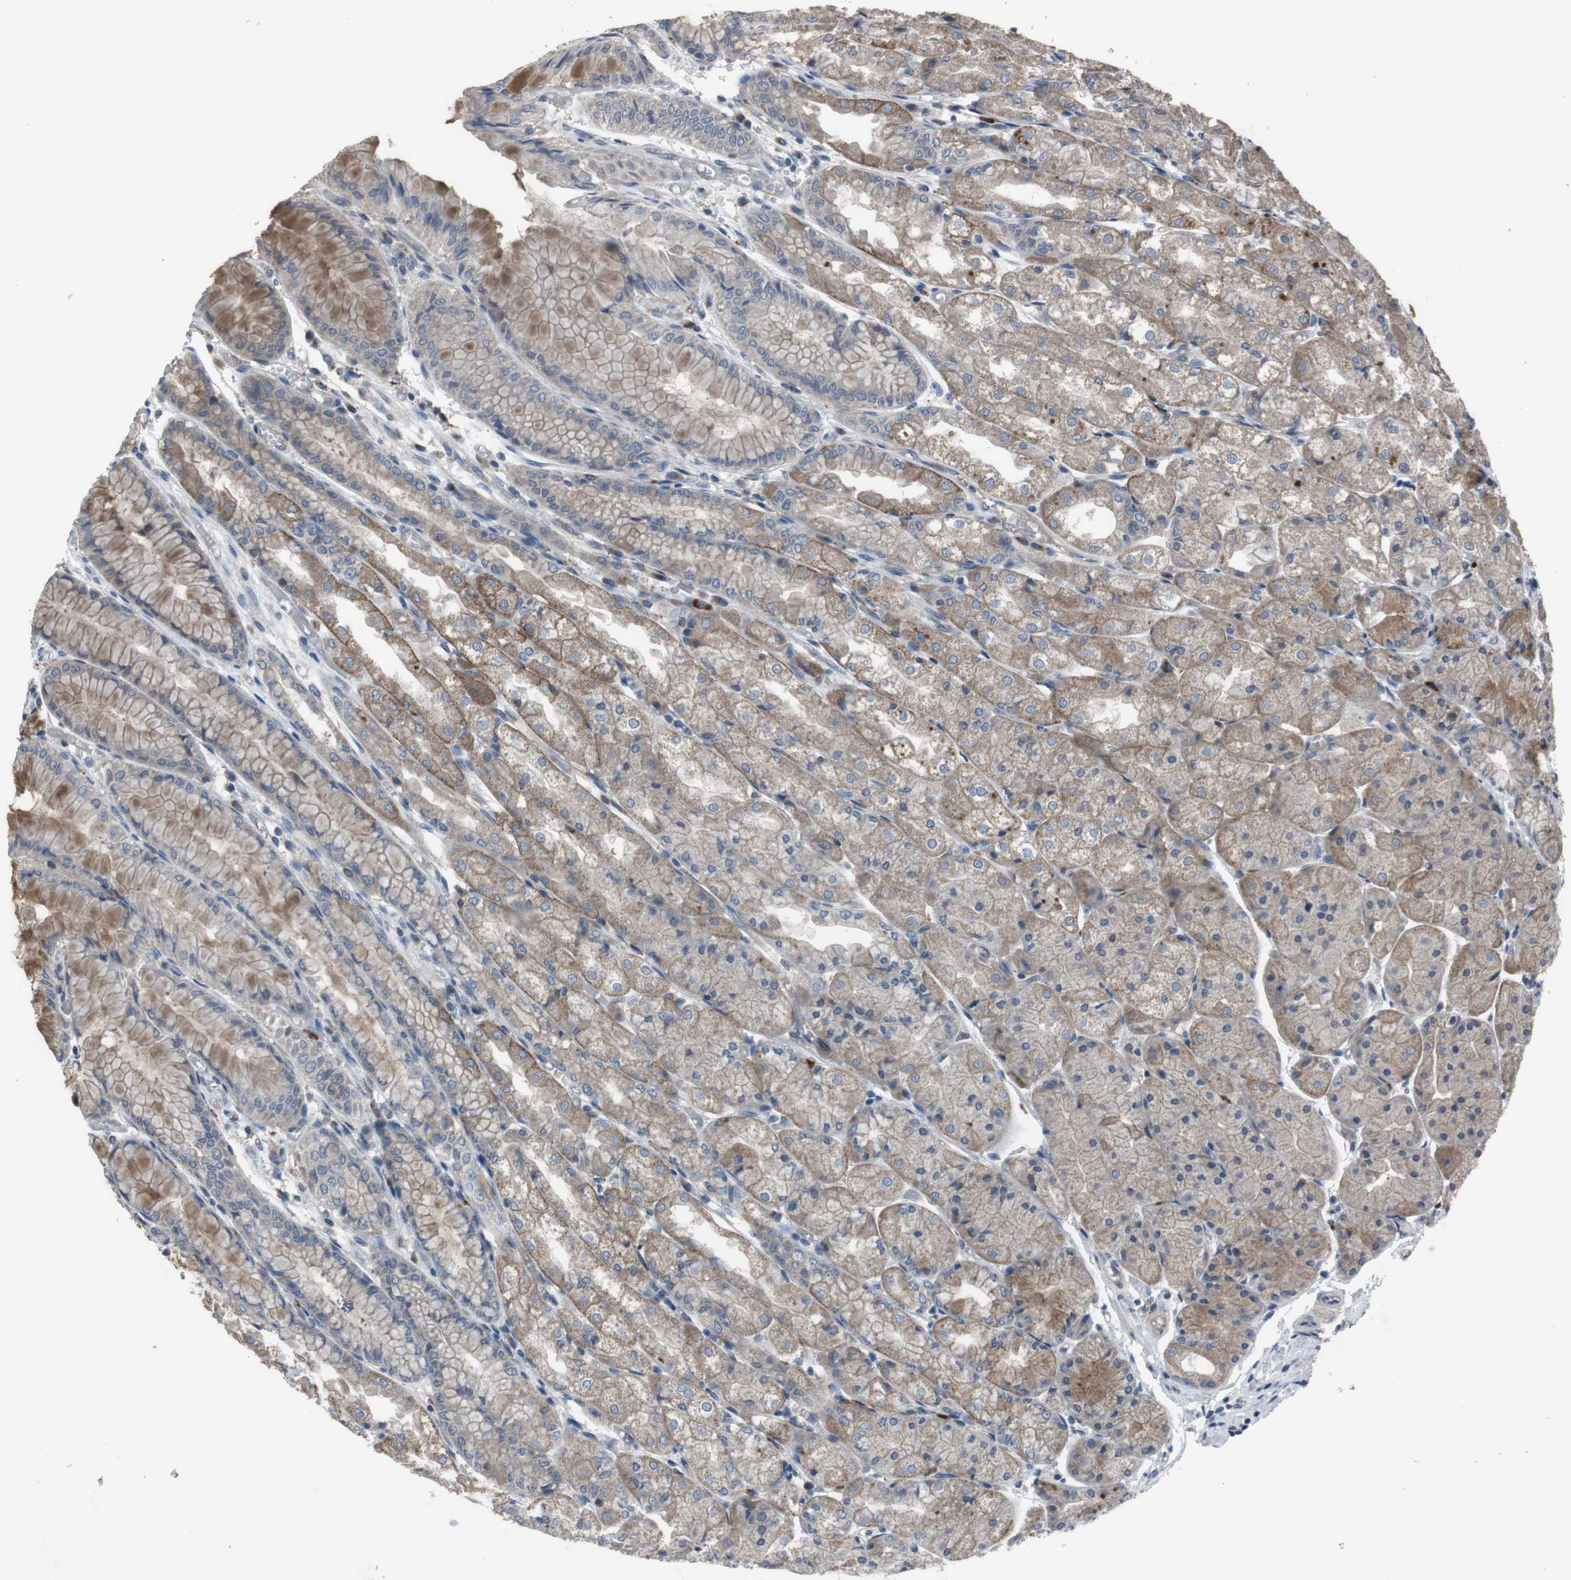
{"staining": {"intensity": "moderate", "quantity": ">75%", "location": "cytoplasmic/membranous"}, "tissue": "stomach", "cell_type": "Glandular cells", "image_type": "normal", "snomed": [{"axis": "morphology", "description": "Normal tissue, NOS"}, {"axis": "topography", "description": "Stomach, upper"}], "caption": "Stomach was stained to show a protein in brown. There is medium levels of moderate cytoplasmic/membranous positivity in approximately >75% of glandular cells. (DAB (3,3'-diaminobenzidine) IHC with brightfield microscopy, high magnification).", "gene": "EFNA5", "patient": {"sex": "male", "age": 72}}